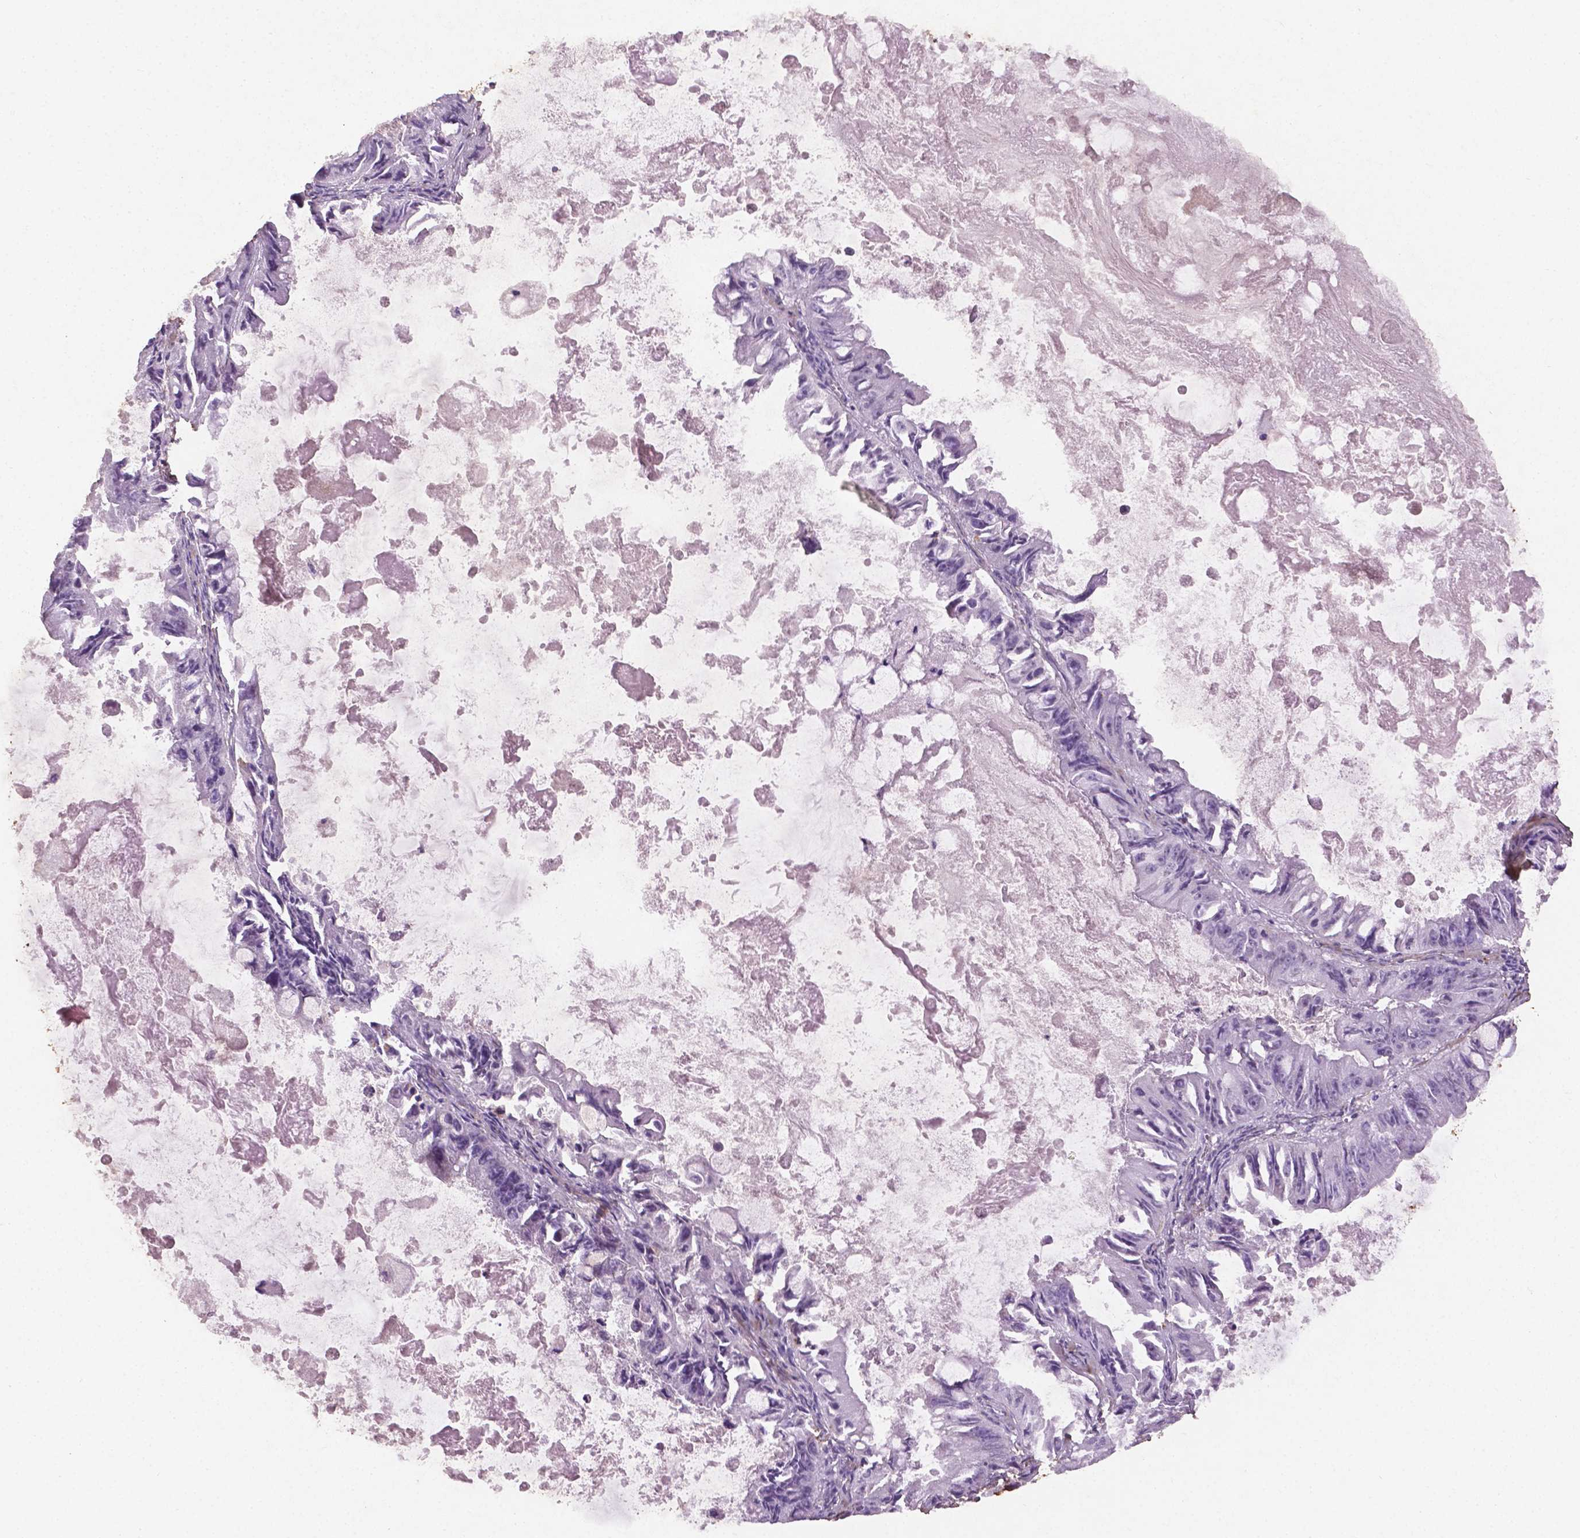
{"staining": {"intensity": "negative", "quantity": "none", "location": "none"}, "tissue": "ovarian cancer", "cell_type": "Tumor cells", "image_type": "cancer", "snomed": [{"axis": "morphology", "description": "Cystadenocarcinoma, mucinous, NOS"}, {"axis": "topography", "description": "Ovary"}], "caption": "Micrograph shows no protein staining in tumor cells of ovarian cancer tissue. (DAB (3,3'-diaminobenzidine) immunohistochemistry, high magnification).", "gene": "DLG2", "patient": {"sex": "female", "age": 61}}